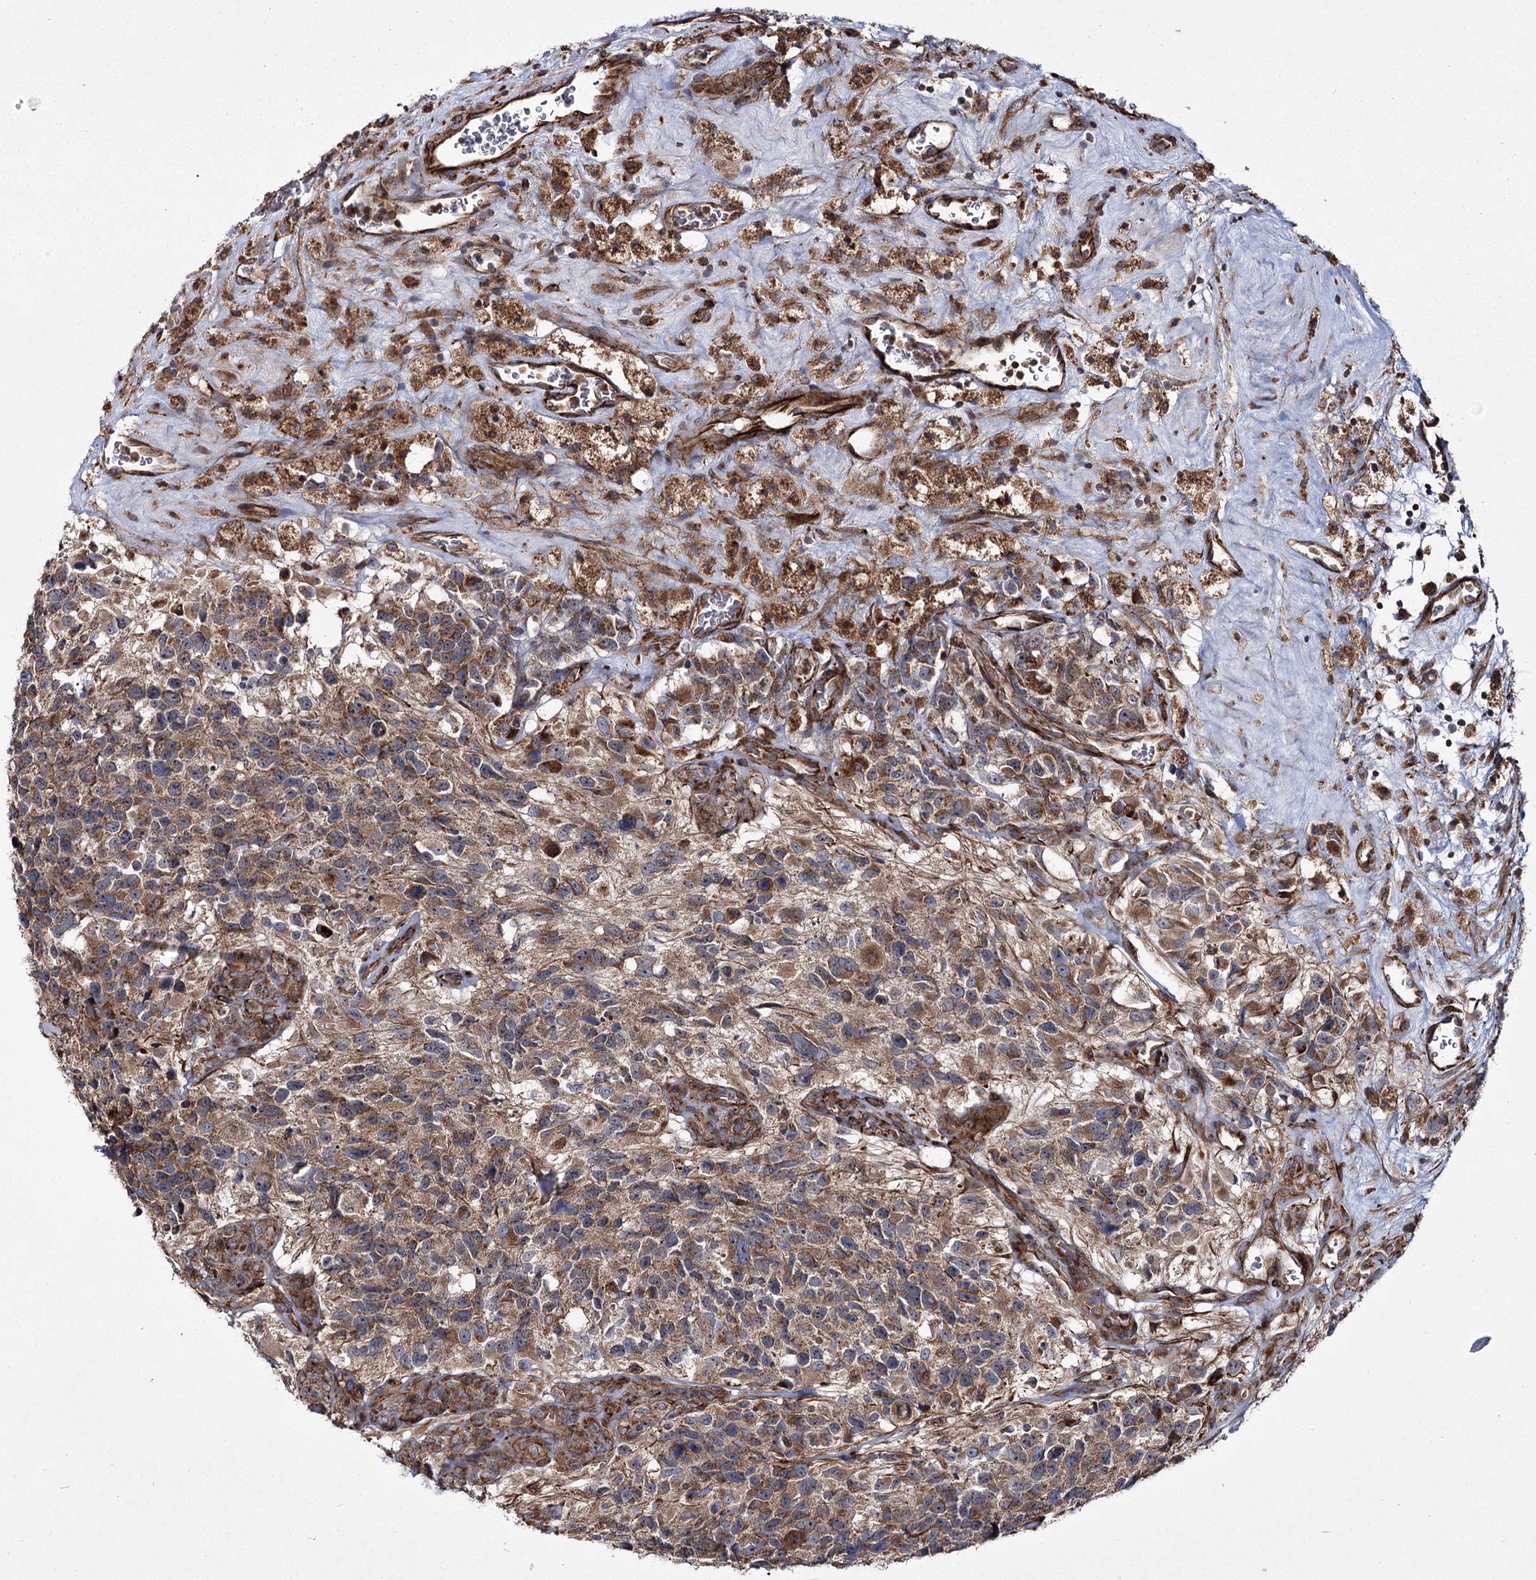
{"staining": {"intensity": "moderate", "quantity": ">75%", "location": "cytoplasmic/membranous"}, "tissue": "glioma", "cell_type": "Tumor cells", "image_type": "cancer", "snomed": [{"axis": "morphology", "description": "Glioma, malignant, High grade"}, {"axis": "topography", "description": "Brain"}], "caption": "Moderate cytoplasmic/membranous staining is seen in approximately >75% of tumor cells in glioma.", "gene": "HECTD2", "patient": {"sex": "male", "age": 76}}